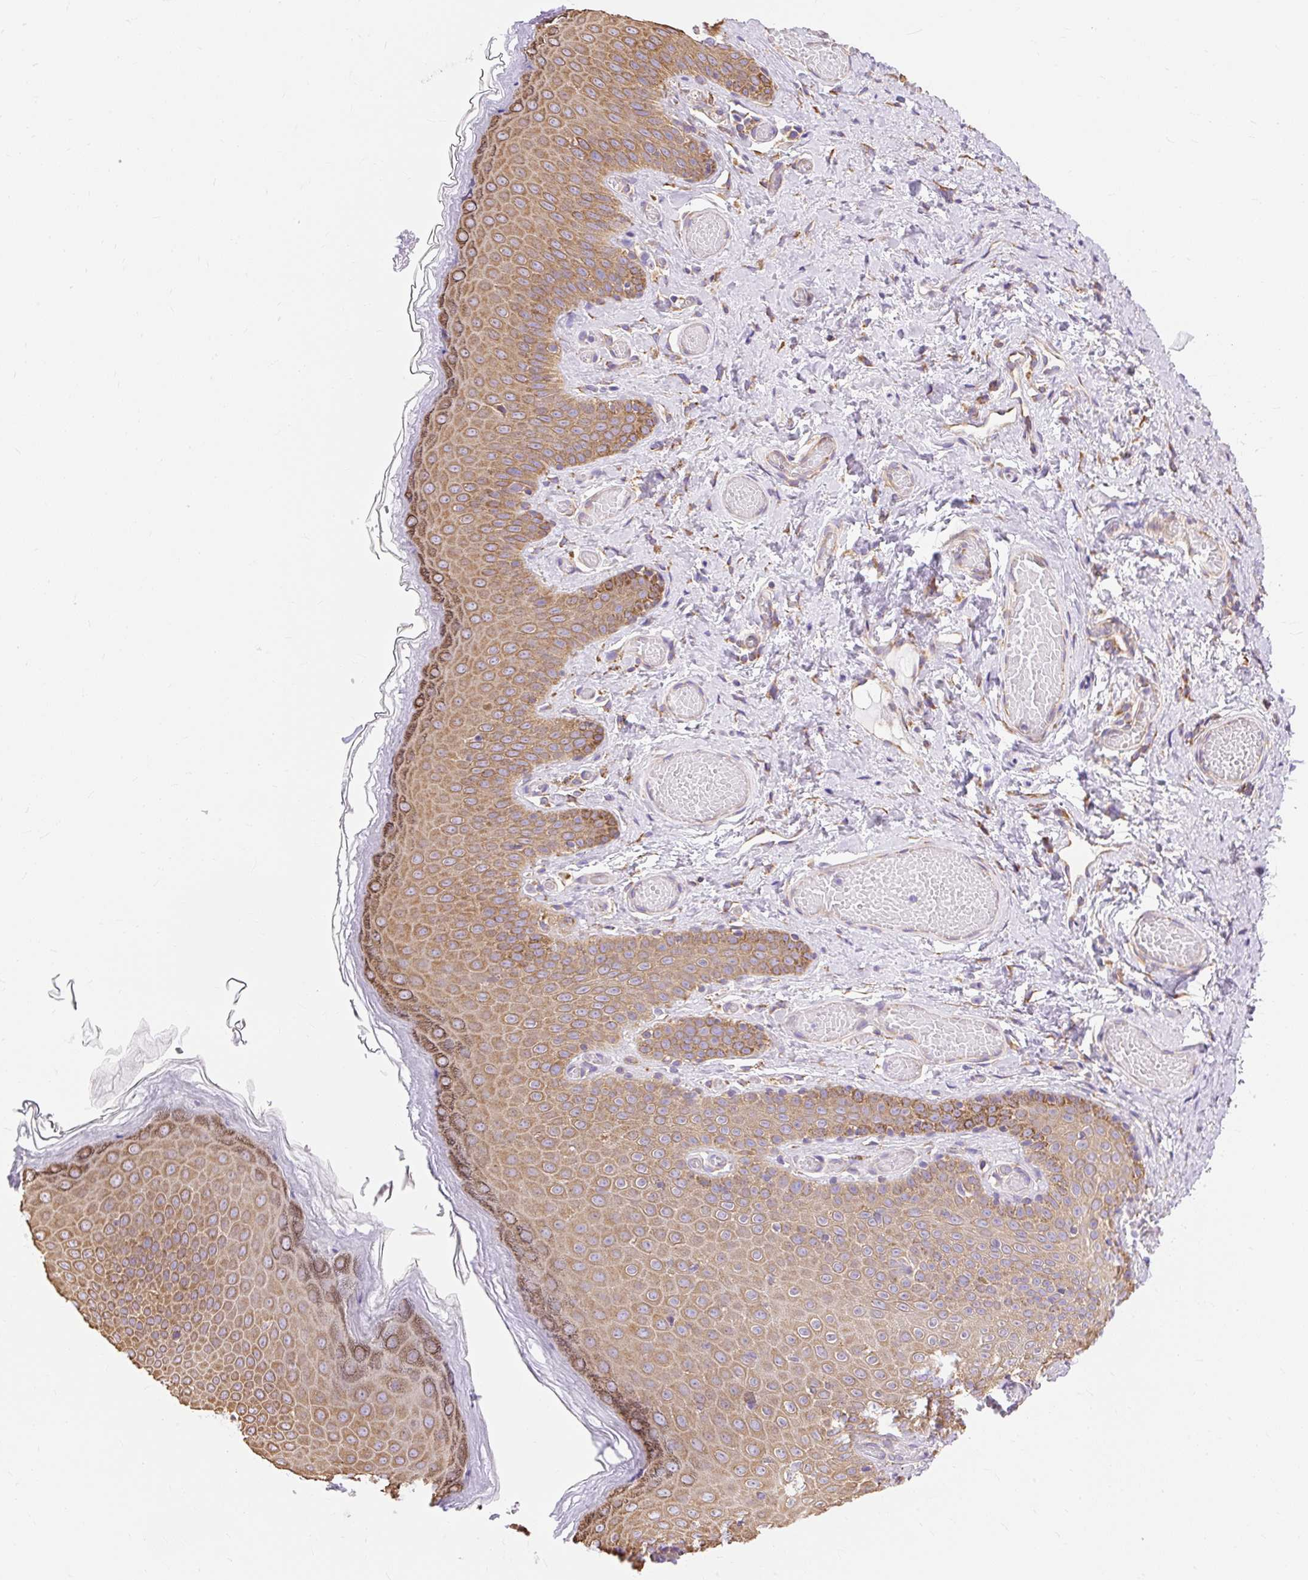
{"staining": {"intensity": "moderate", "quantity": ">75%", "location": "cytoplasmic/membranous"}, "tissue": "skin", "cell_type": "Epidermal cells", "image_type": "normal", "snomed": [{"axis": "morphology", "description": "Normal tissue, NOS"}, {"axis": "topography", "description": "Anal"}], "caption": "High-magnification brightfield microscopy of normal skin stained with DAB (brown) and counterstained with hematoxylin (blue). epidermal cells exhibit moderate cytoplasmic/membranous expression is seen in approximately>75% of cells. Nuclei are stained in blue.", "gene": "ENSG00000260836", "patient": {"sex": "female", "age": 40}}